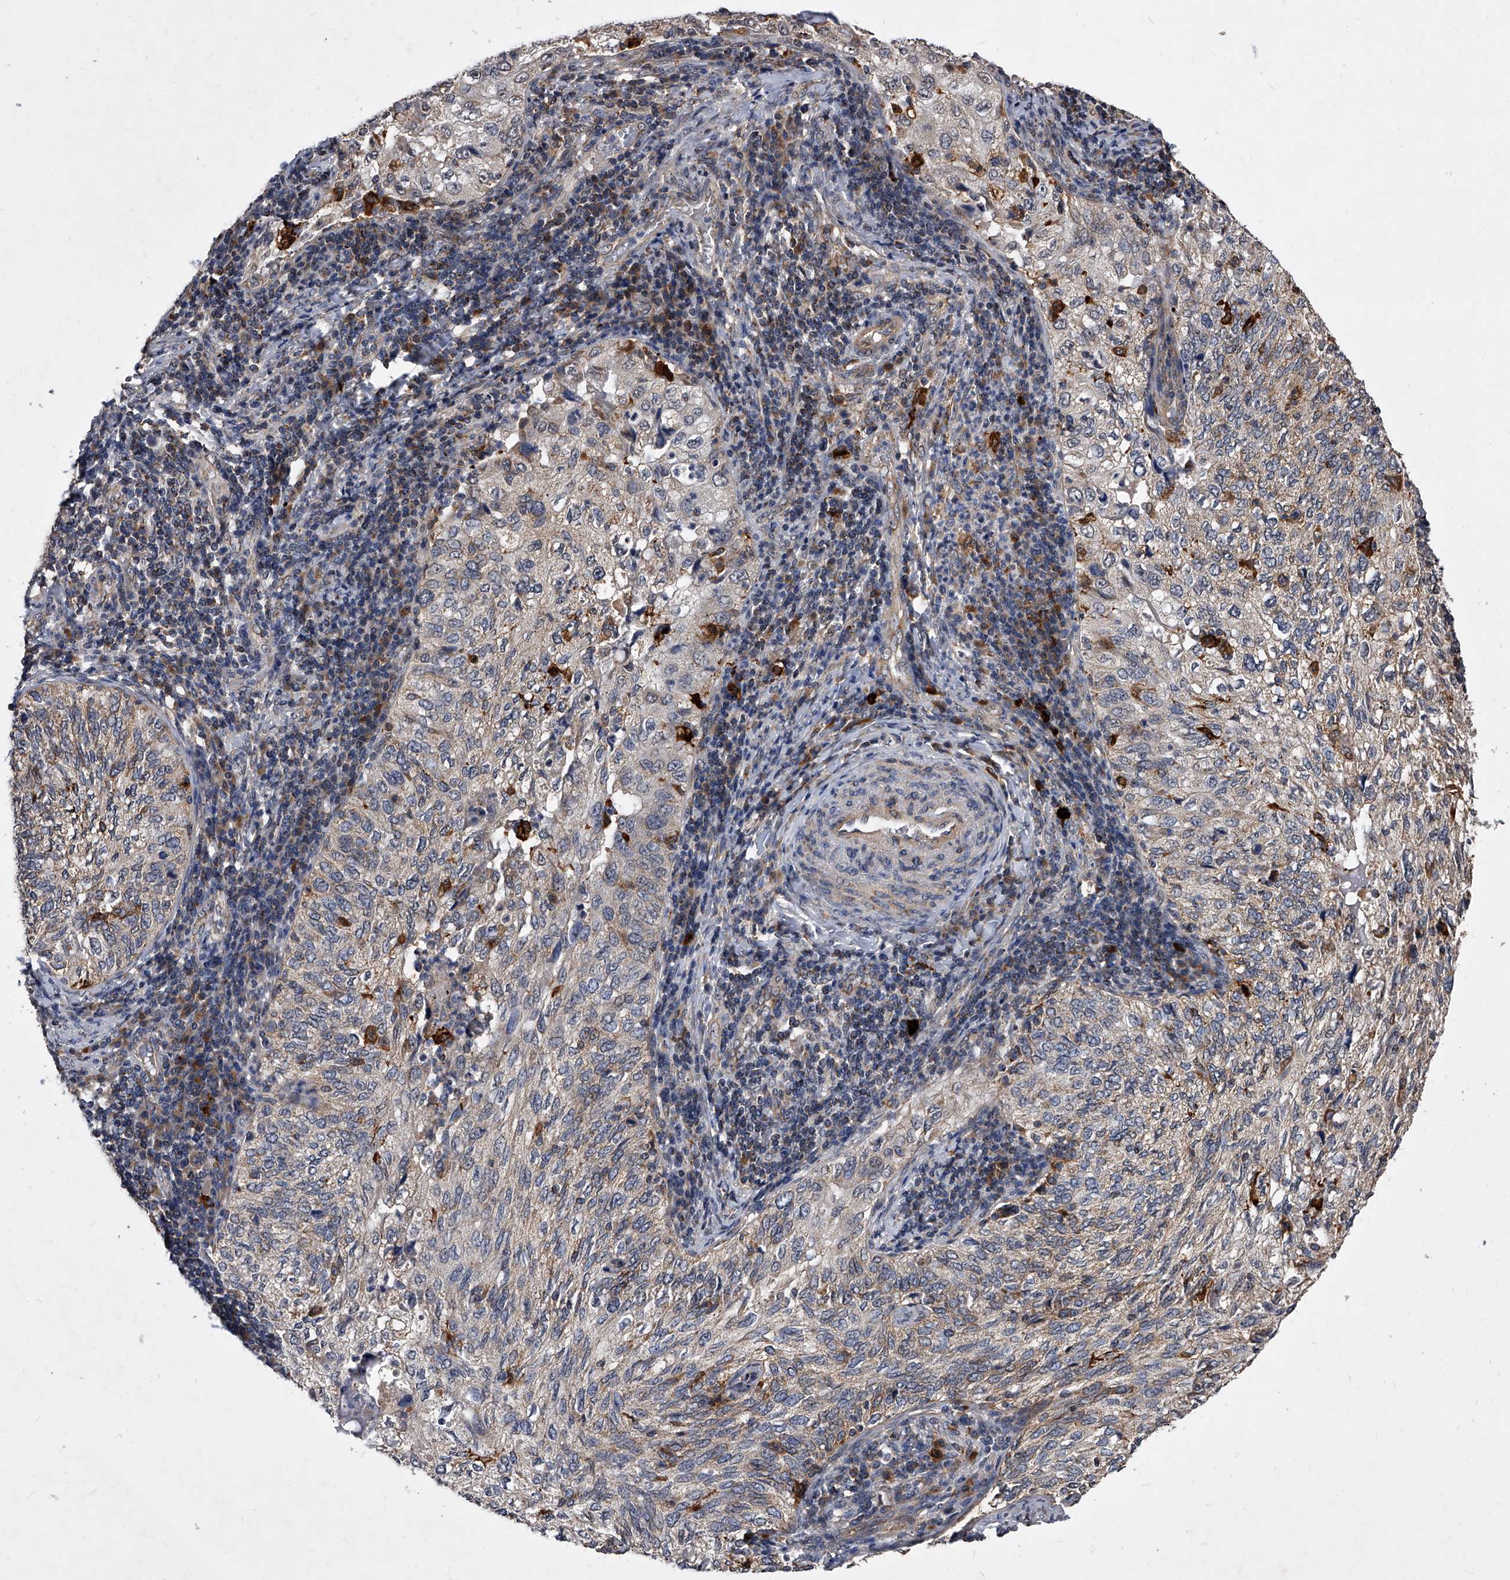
{"staining": {"intensity": "weak", "quantity": "25%-75%", "location": "cytoplasmic/membranous"}, "tissue": "cervical cancer", "cell_type": "Tumor cells", "image_type": "cancer", "snomed": [{"axis": "morphology", "description": "Squamous cell carcinoma, NOS"}, {"axis": "topography", "description": "Cervix"}], "caption": "The photomicrograph exhibits staining of squamous cell carcinoma (cervical), revealing weak cytoplasmic/membranous protein expression (brown color) within tumor cells. The staining was performed using DAB, with brown indicating positive protein expression. Nuclei are stained blue with hematoxylin.", "gene": "SOBP", "patient": {"sex": "female", "age": 30}}